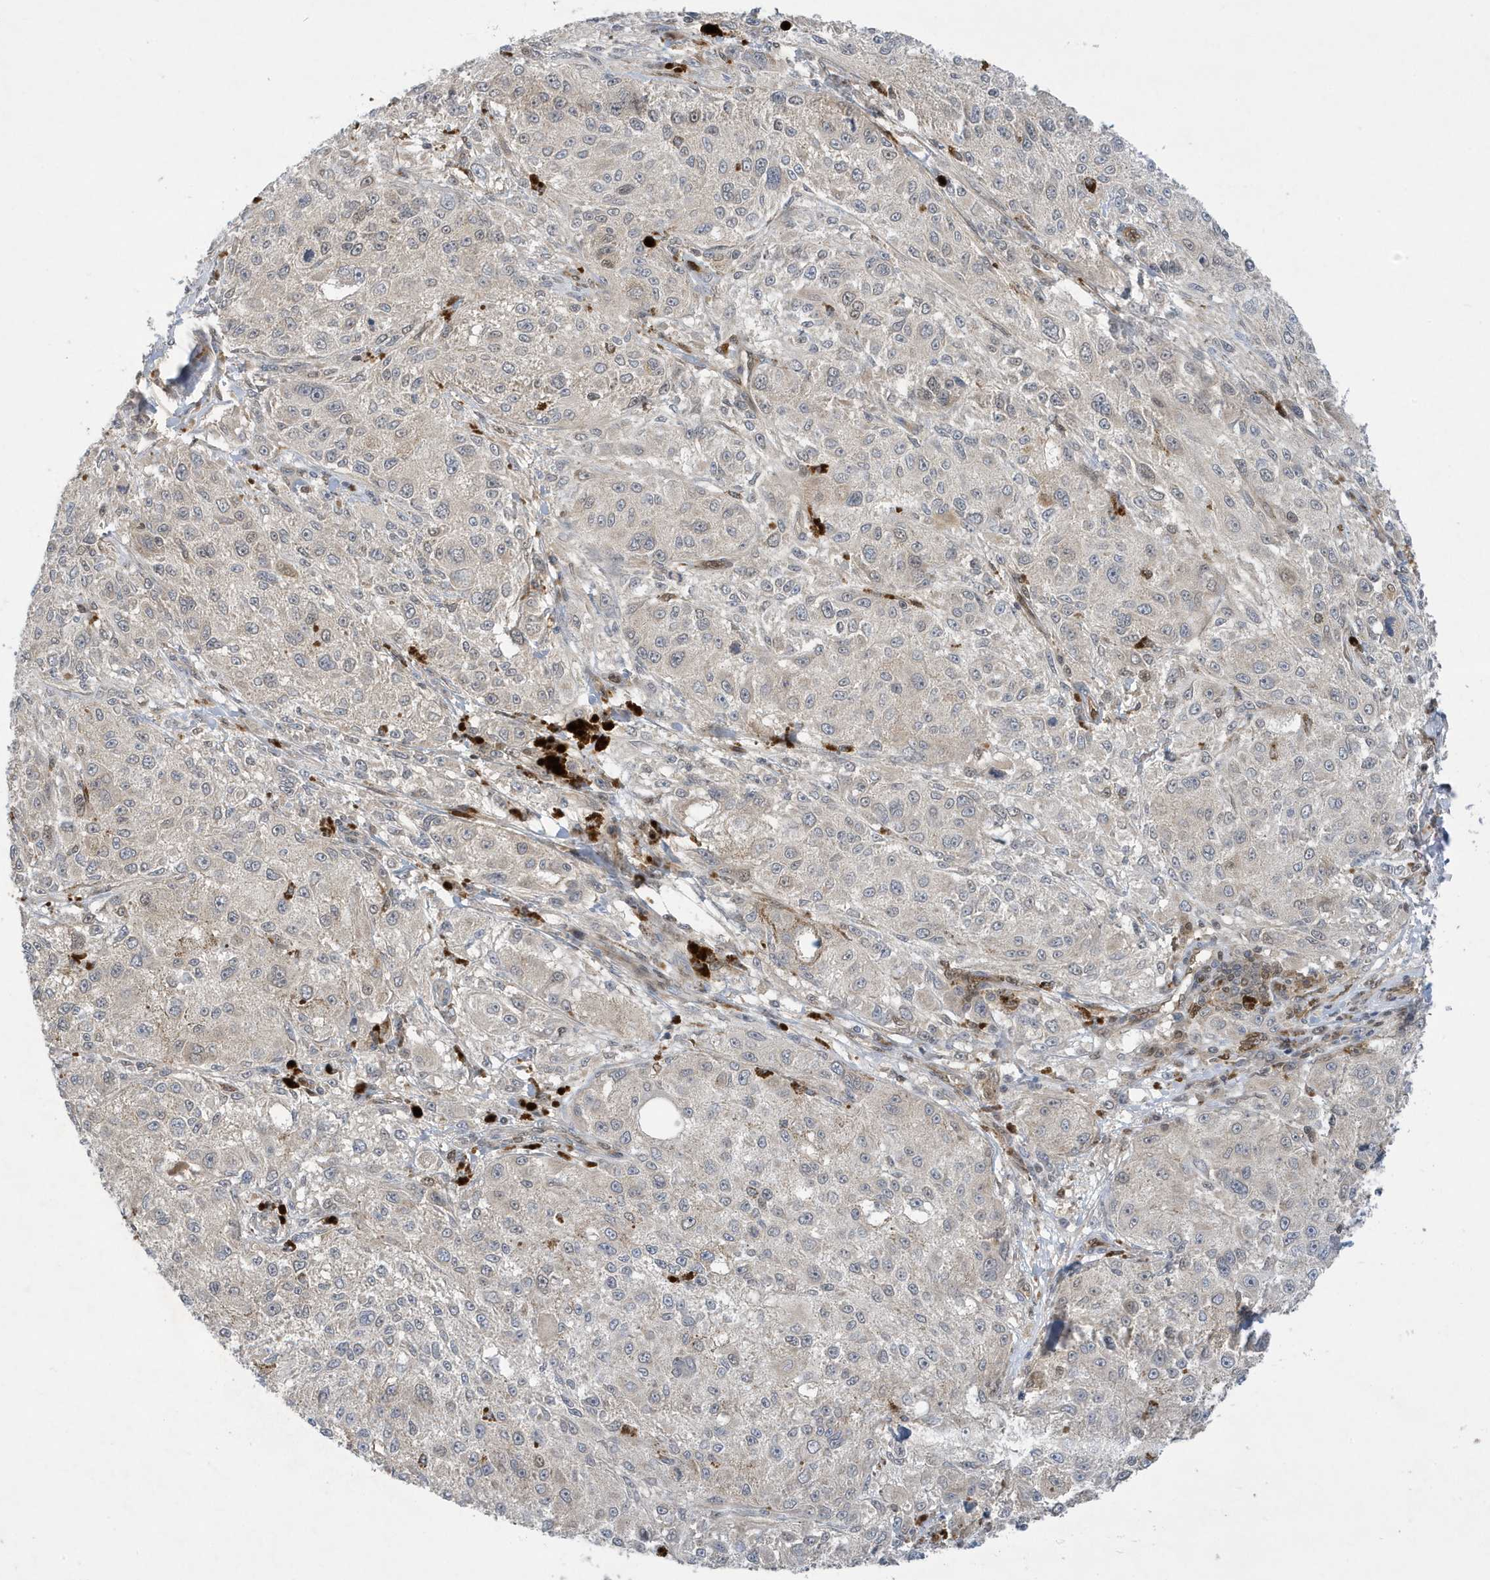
{"staining": {"intensity": "negative", "quantity": "none", "location": "none"}, "tissue": "melanoma", "cell_type": "Tumor cells", "image_type": "cancer", "snomed": [{"axis": "morphology", "description": "Necrosis, NOS"}, {"axis": "morphology", "description": "Malignant melanoma, NOS"}, {"axis": "topography", "description": "Skin"}], "caption": "DAB (3,3'-diaminobenzidine) immunohistochemical staining of human melanoma displays no significant staining in tumor cells. (DAB immunohistochemistry (IHC) with hematoxylin counter stain).", "gene": "NCOA7", "patient": {"sex": "female", "age": 87}}